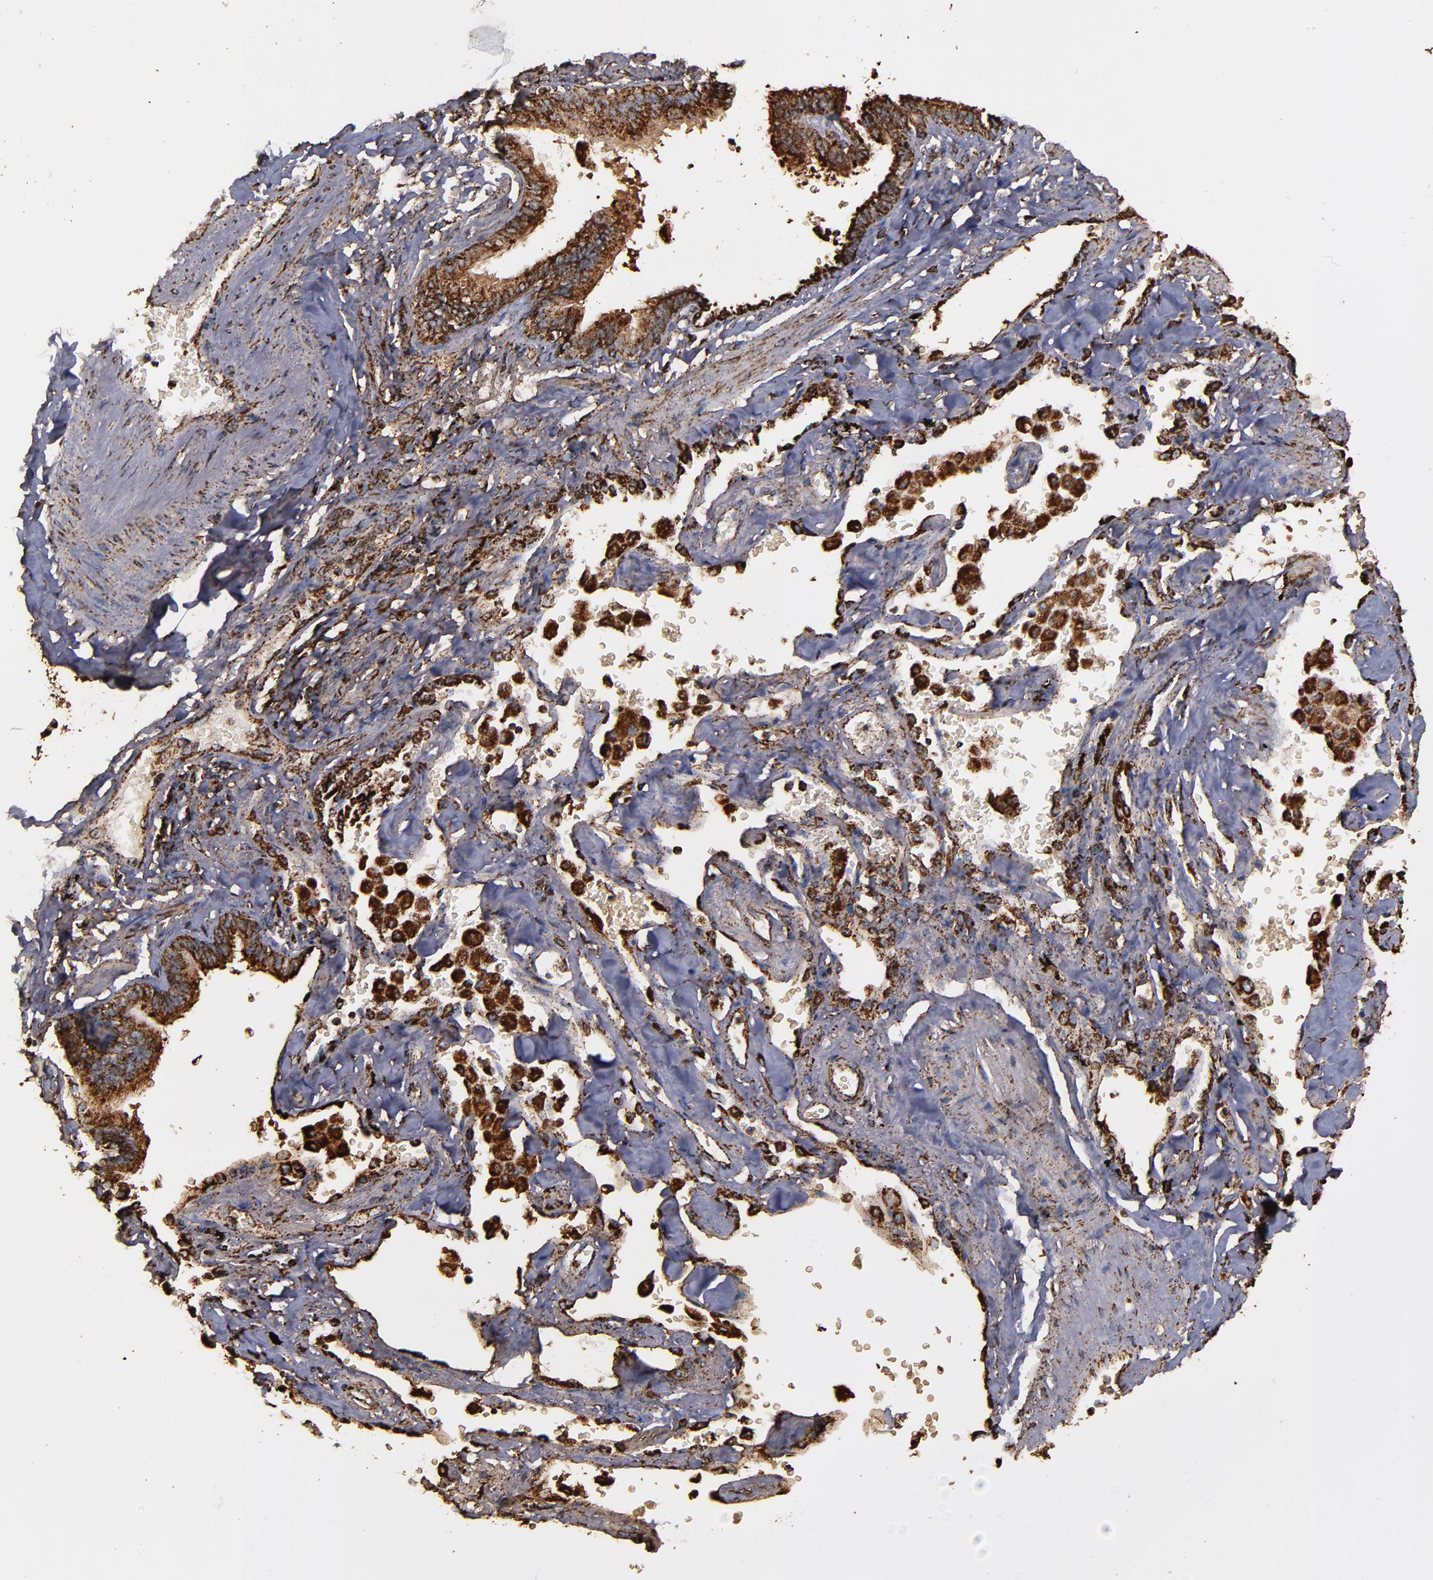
{"staining": {"intensity": "strong", "quantity": ">75%", "location": "cytoplasmic/membranous"}, "tissue": "lung cancer", "cell_type": "Tumor cells", "image_type": "cancer", "snomed": [{"axis": "morphology", "description": "Adenocarcinoma, NOS"}, {"axis": "topography", "description": "Lung"}], "caption": "Human lung adenocarcinoma stained with a protein marker displays strong staining in tumor cells.", "gene": "SOD2", "patient": {"sex": "female", "age": 64}}